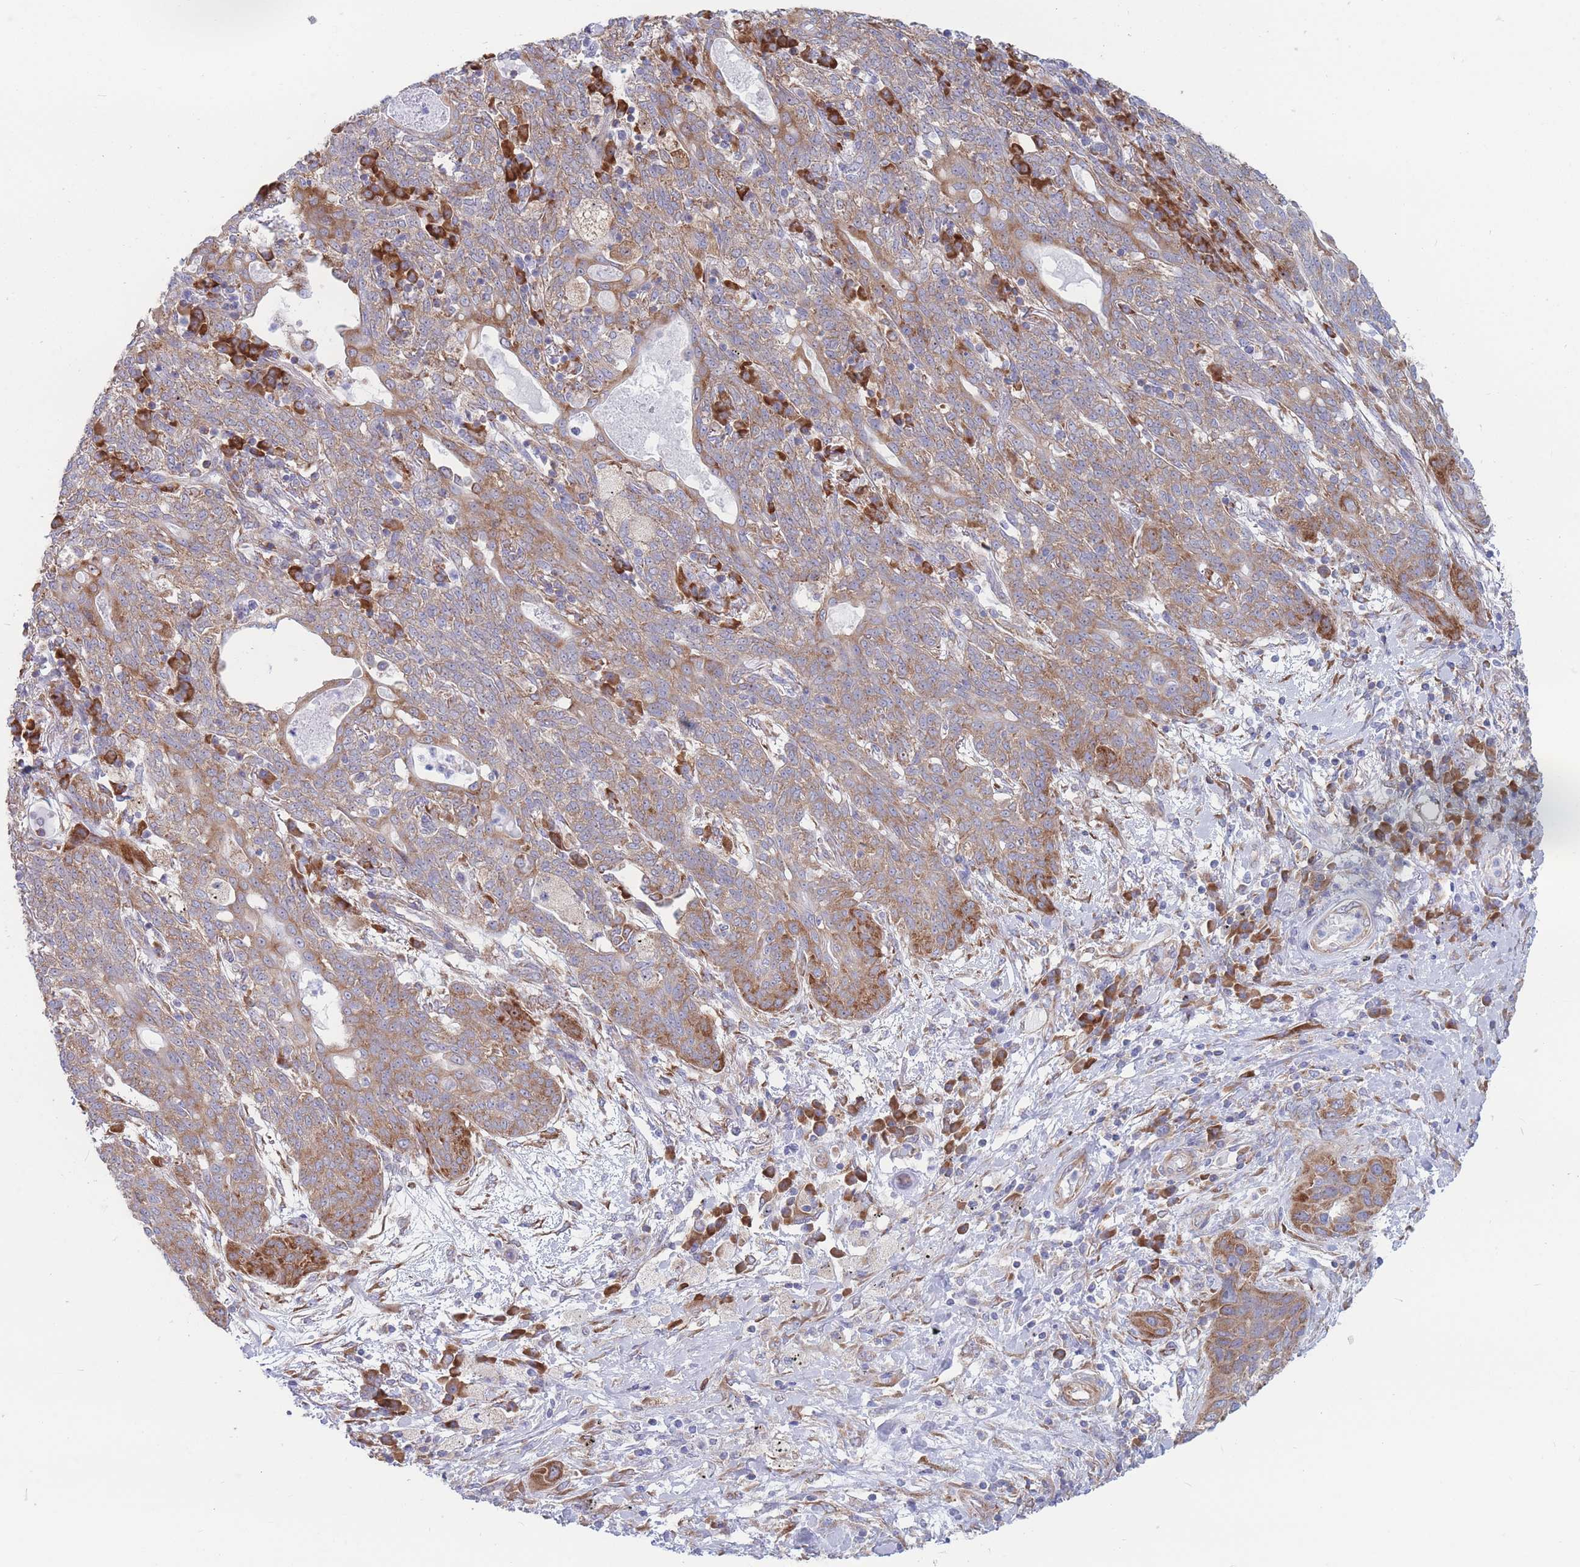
{"staining": {"intensity": "moderate", "quantity": ">75%", "location": "cytoplasmic/membranous"}, "tissue": "lung cancer", "cell_type": "Tumor cells", "image_type": "cancer", "snomed": [{"axis": "morphology", "description": "Squamous cell carcinoma, NOS"}, {"axis": "topography", "description": "Lung"}], "caption": "This micrograph shows IHC staining of lung cancer (squamous cell carcinoma), with medium moderate cytoplasmic/membranous expression in about >75% of tumor cells.", "gene": "RPL8", "patient": {"sex": "female", "age": 70}}